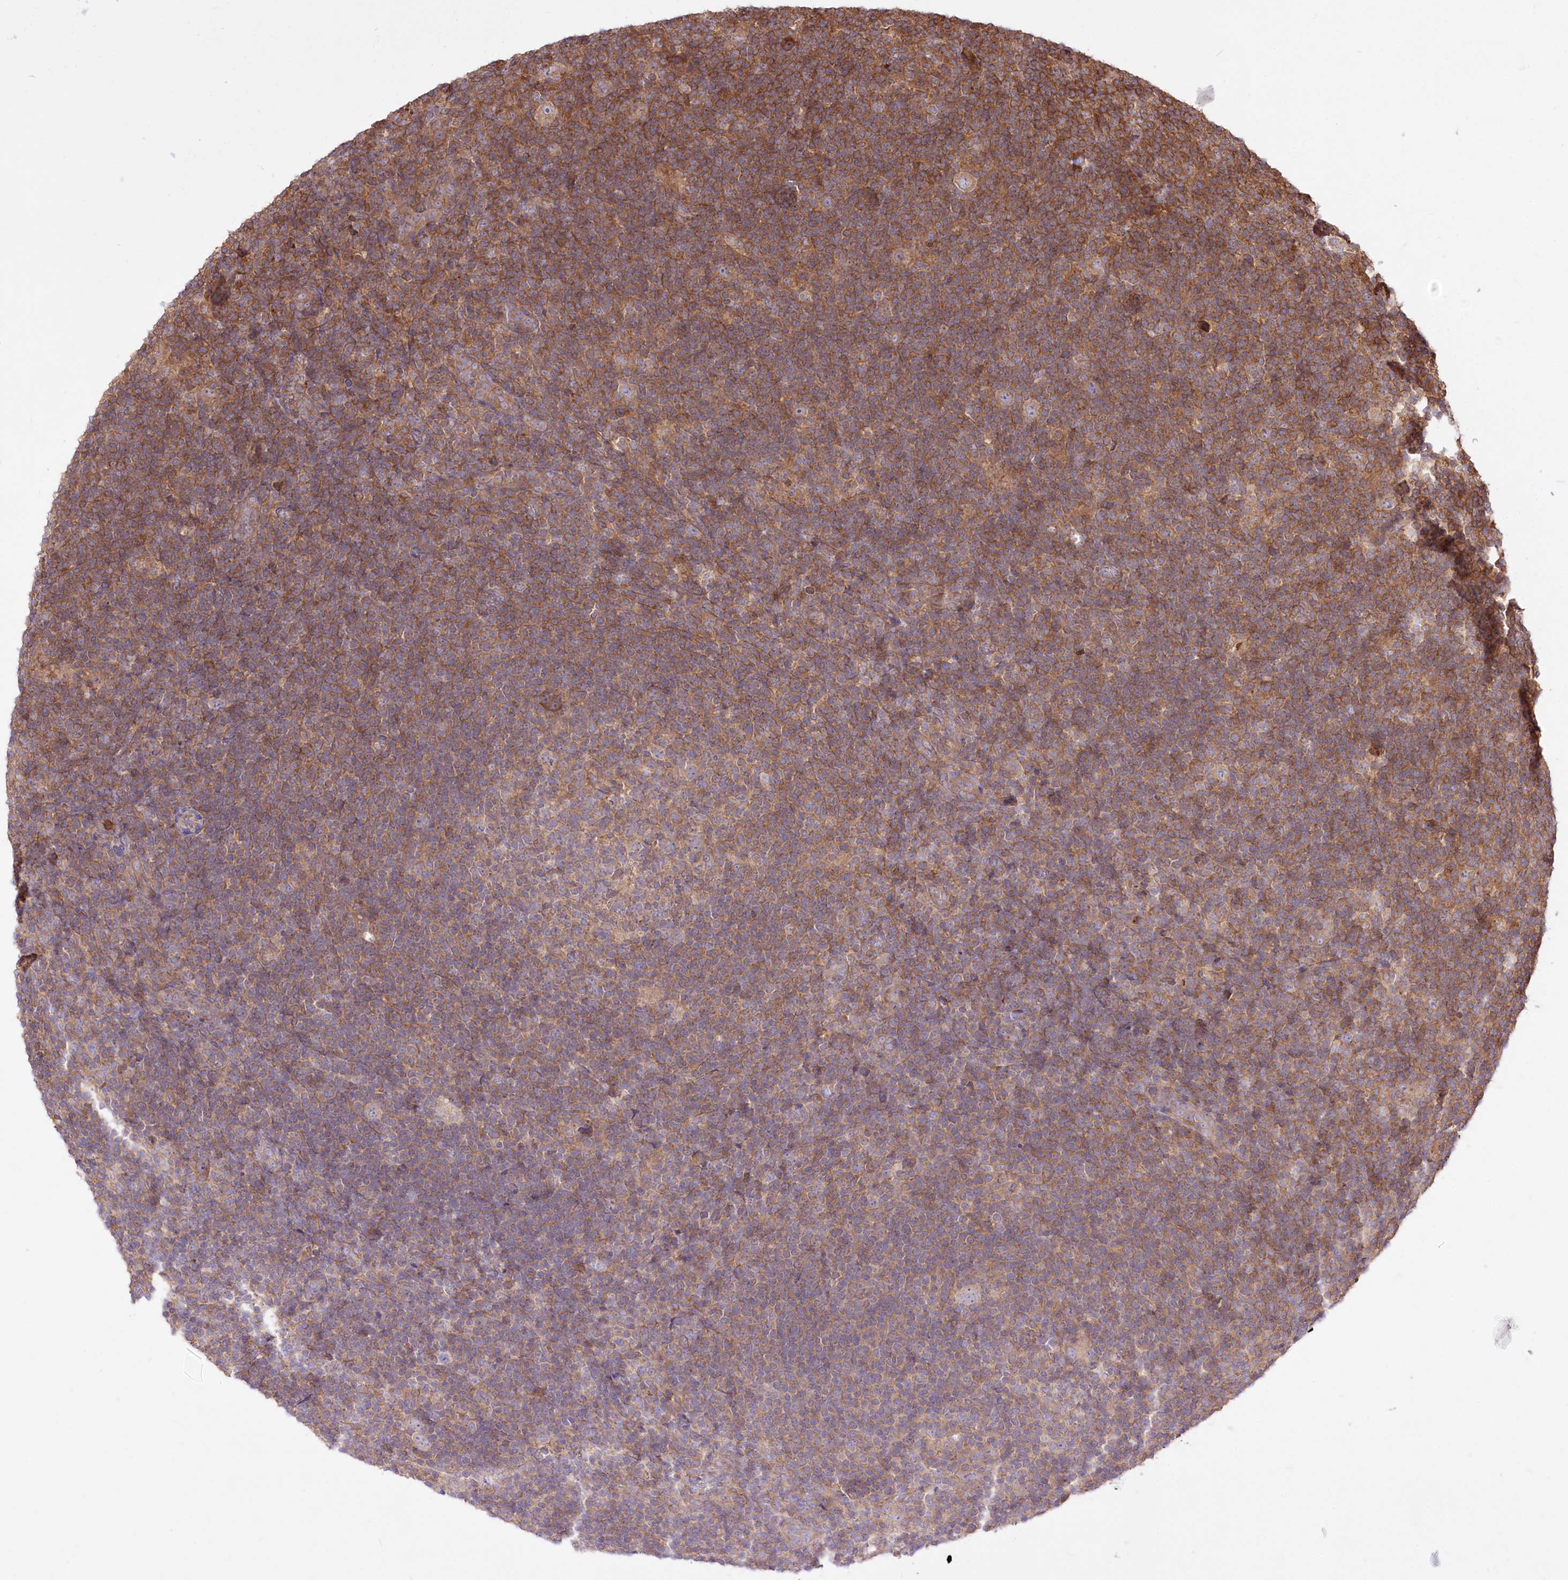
{"staining": {"intensity": "weak", "quantity": "<25%", "location": "cytoplasmic/membranous"}, "tissue": "lymphoma", "cell_type": "Tumor cells", "image_type": "cancer", "snomed": [{"axis": "morphology", "description": "Hodgkin's disease, NOS"}, {"axis": "topography", "description": "Lymph node"}], "caption": "There is no significant positivity in tumor cells of Hodgkin's disease. (DAB (3,3'-diaminobenzidine) immunohistochemistry, high magnification).", "gene": "XYLB", "patient": {"sex": "female", "age": 57}}